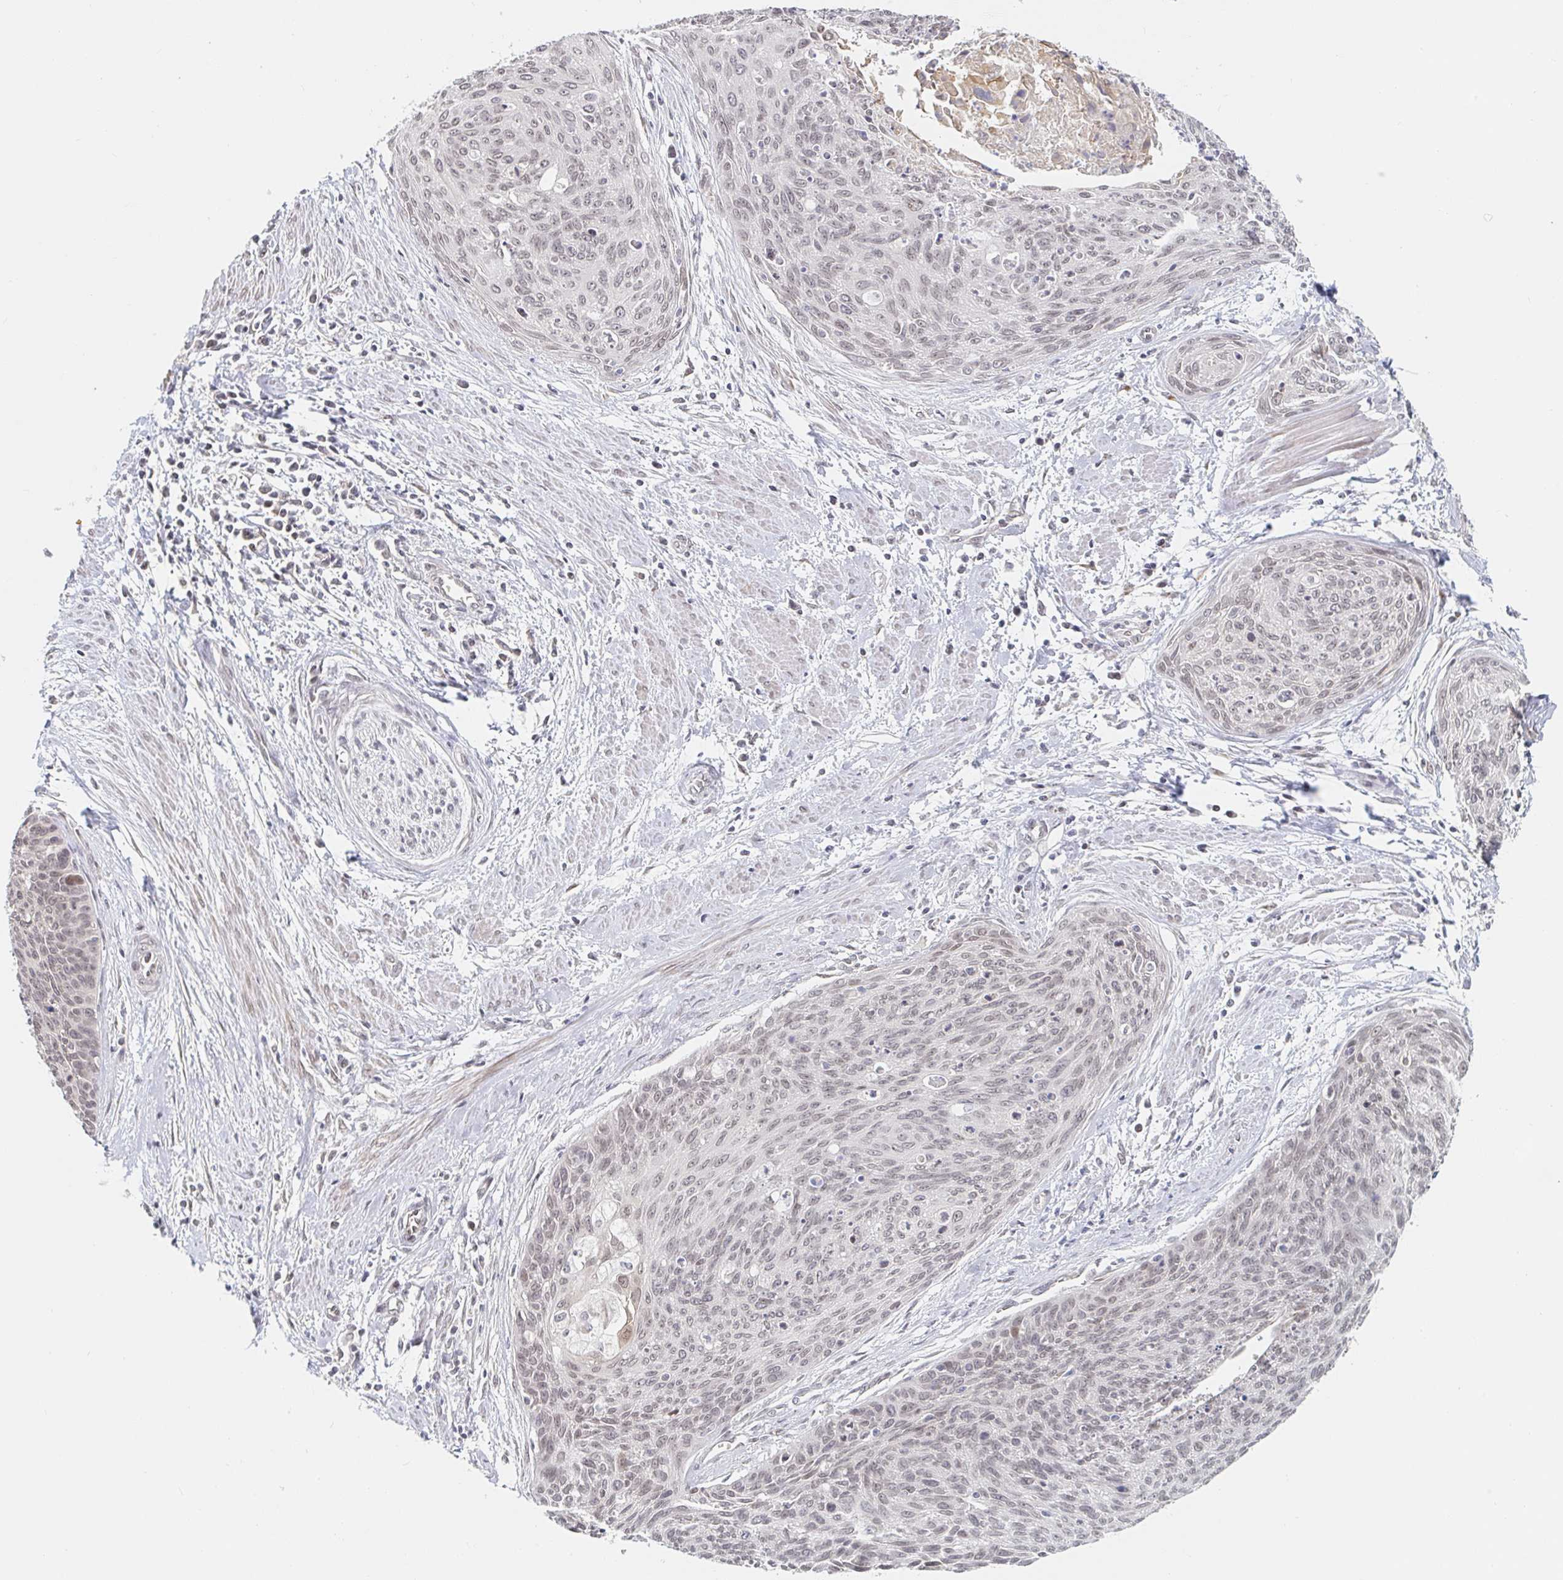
{"staining": {"intensity": "weak", "quantity": "<25%", "location": "nuclear"}, "tissue": "cervical cancer", "cell_type": "Tumor cells", "image_type": "cancer", "snomed": [{"axis": "morphology", "description": "Squamous cell carcinoma, NOS"}, {"axis": "topography", "description": "Cervix"}], "caption": "Tumor cells show no significant protein expression in cervical cancer.", "gene": "CHD2", "patient": {"sex": "female", "age": 55}}